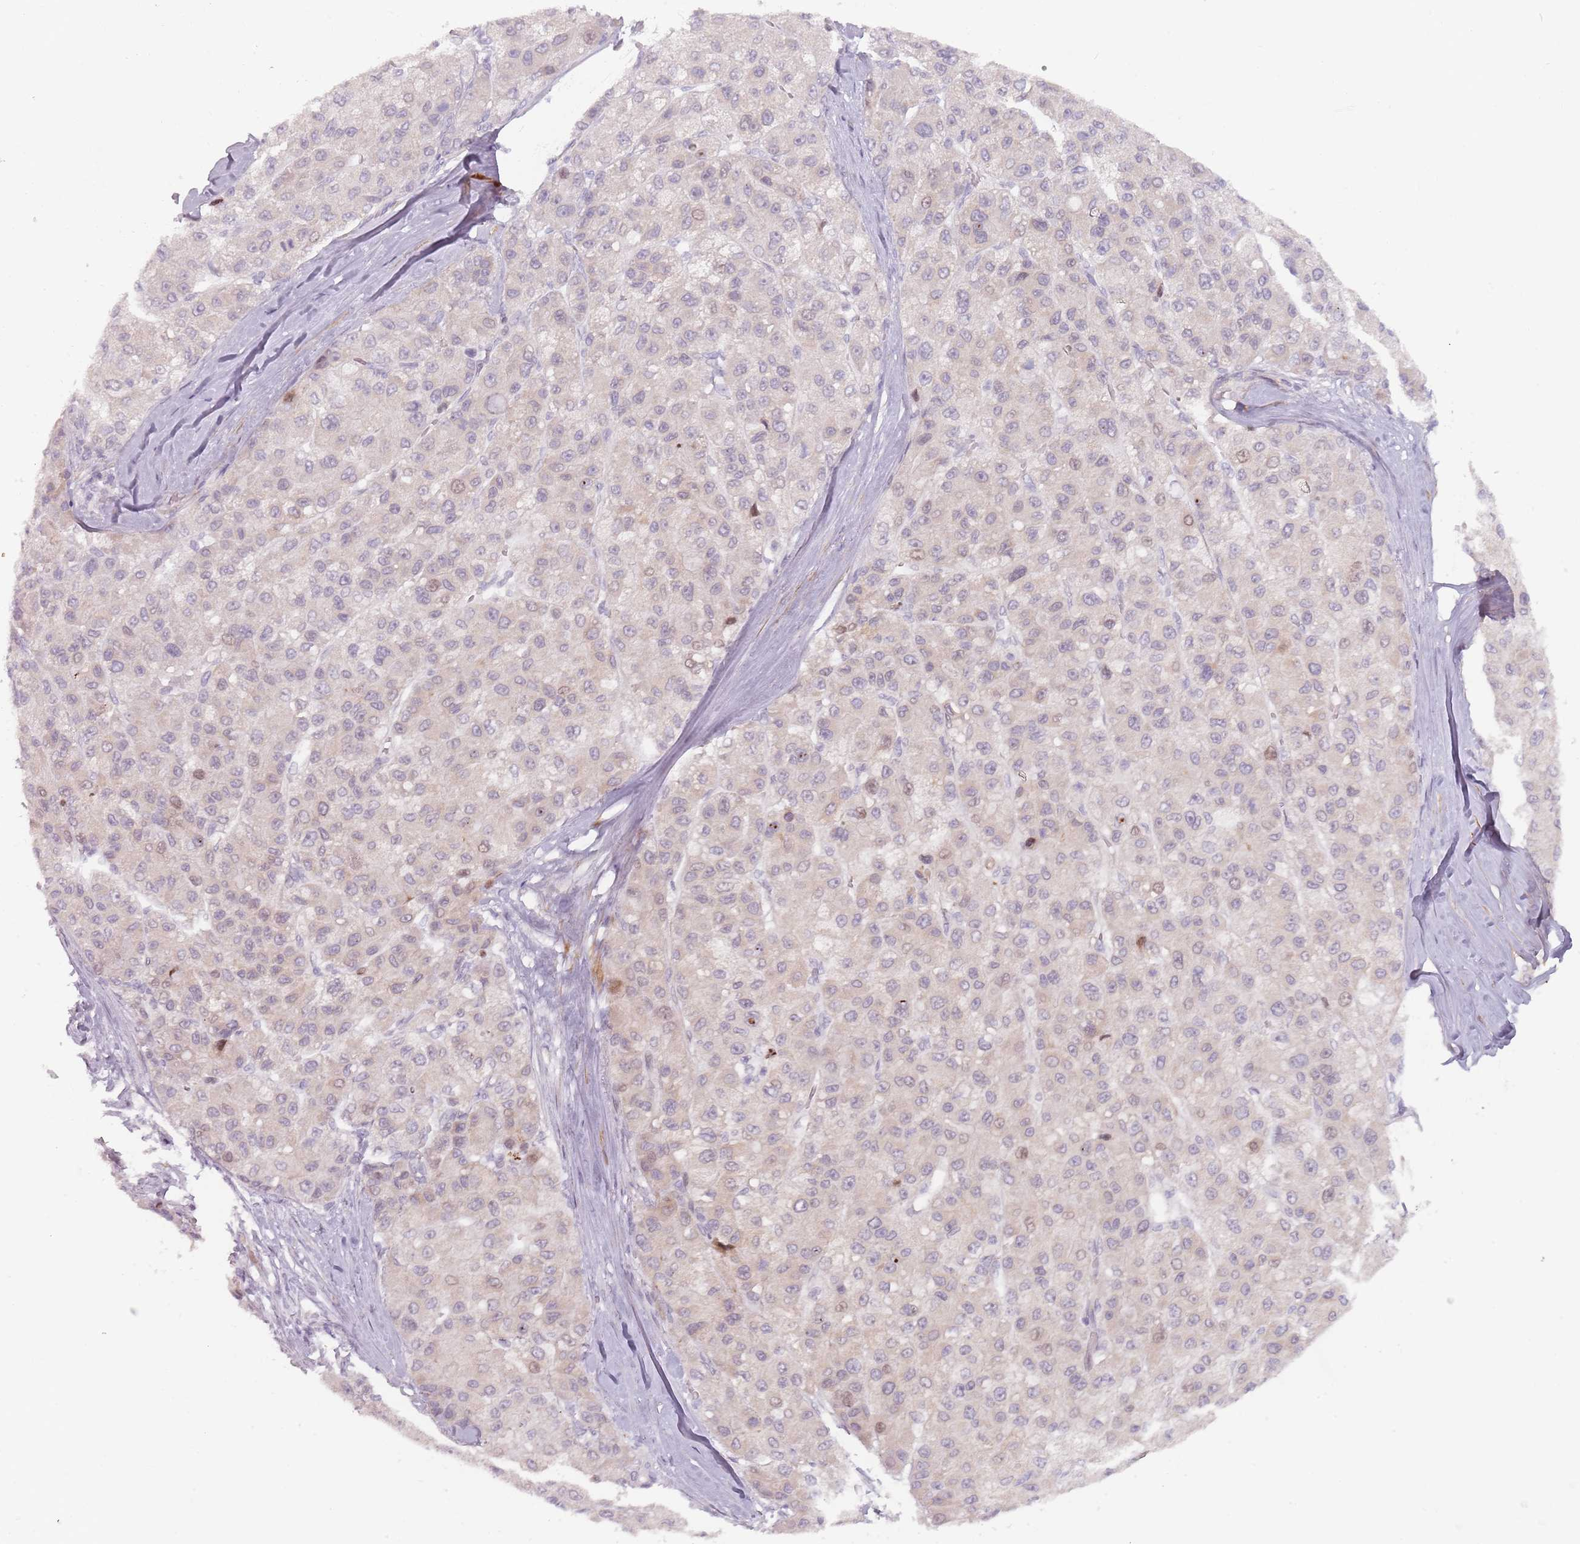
{"staining": {"intensity": "weak", "quantity": "<25%", "location": "nuclear"}, "tissue": "liver cancer", "cell_type": "Tumor cells", "image_type": "cancer", "snomed": [{"axis": "morphology", "description": "Carcinoma, Hepatocellular, NOS"}, {"axis": "topography", "description": "Liver"}], "caption": "This is a photomicrograph of immunohistochemistry (IHC) staining of liver hepatocellular carcinoma, which shows no expression in tumor cells. (Stains: DAB (3,3'-diaminobenzidine) IHC with hematoxylin counter stain, Microscopy: brightfield microscopy at high magnification).", "gene": "RPS6KA2", "patient": {"sex": "male", "age": 80}}